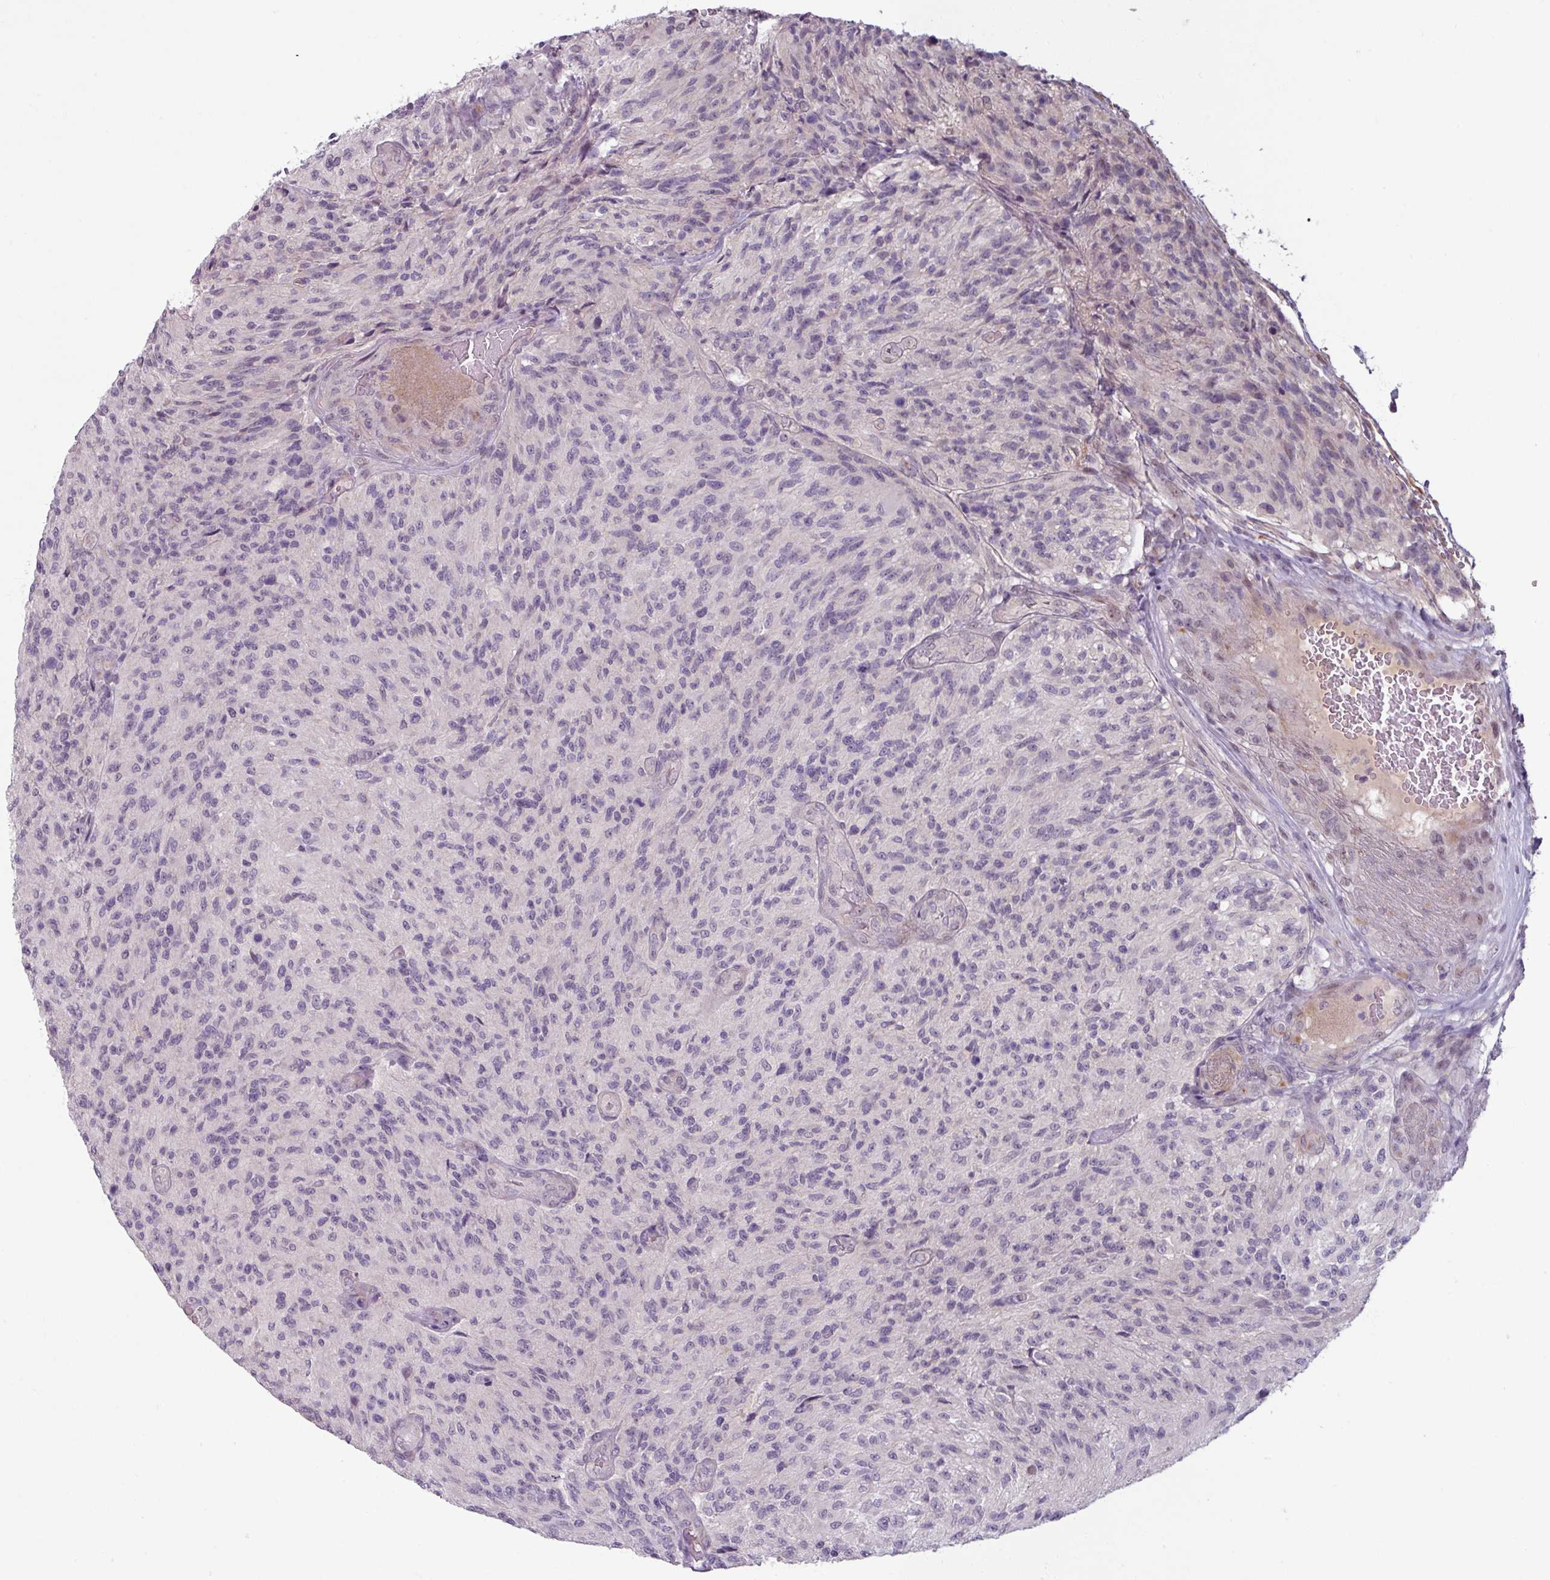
{"staining": {"intensity": "negative", "quantity": "none", "location": "none"}, "tissue": "glioma", "cell_type": "Tumor cells", "image_type": "cancer", "snomed": [{"axis": "morphology", "description": "Normal tissue, NOS"}, {"axis": "morphology", "description": "Glioma, malignant, High grade"}, {"axis": "topography", "description": "Cerebral cortex"}], "caption": "Human glioma stained for a protein using IHC exhibits no staining in tumor cells.", "gene": "UVSSA", "patient": {"sex": "male", "age": 56}}